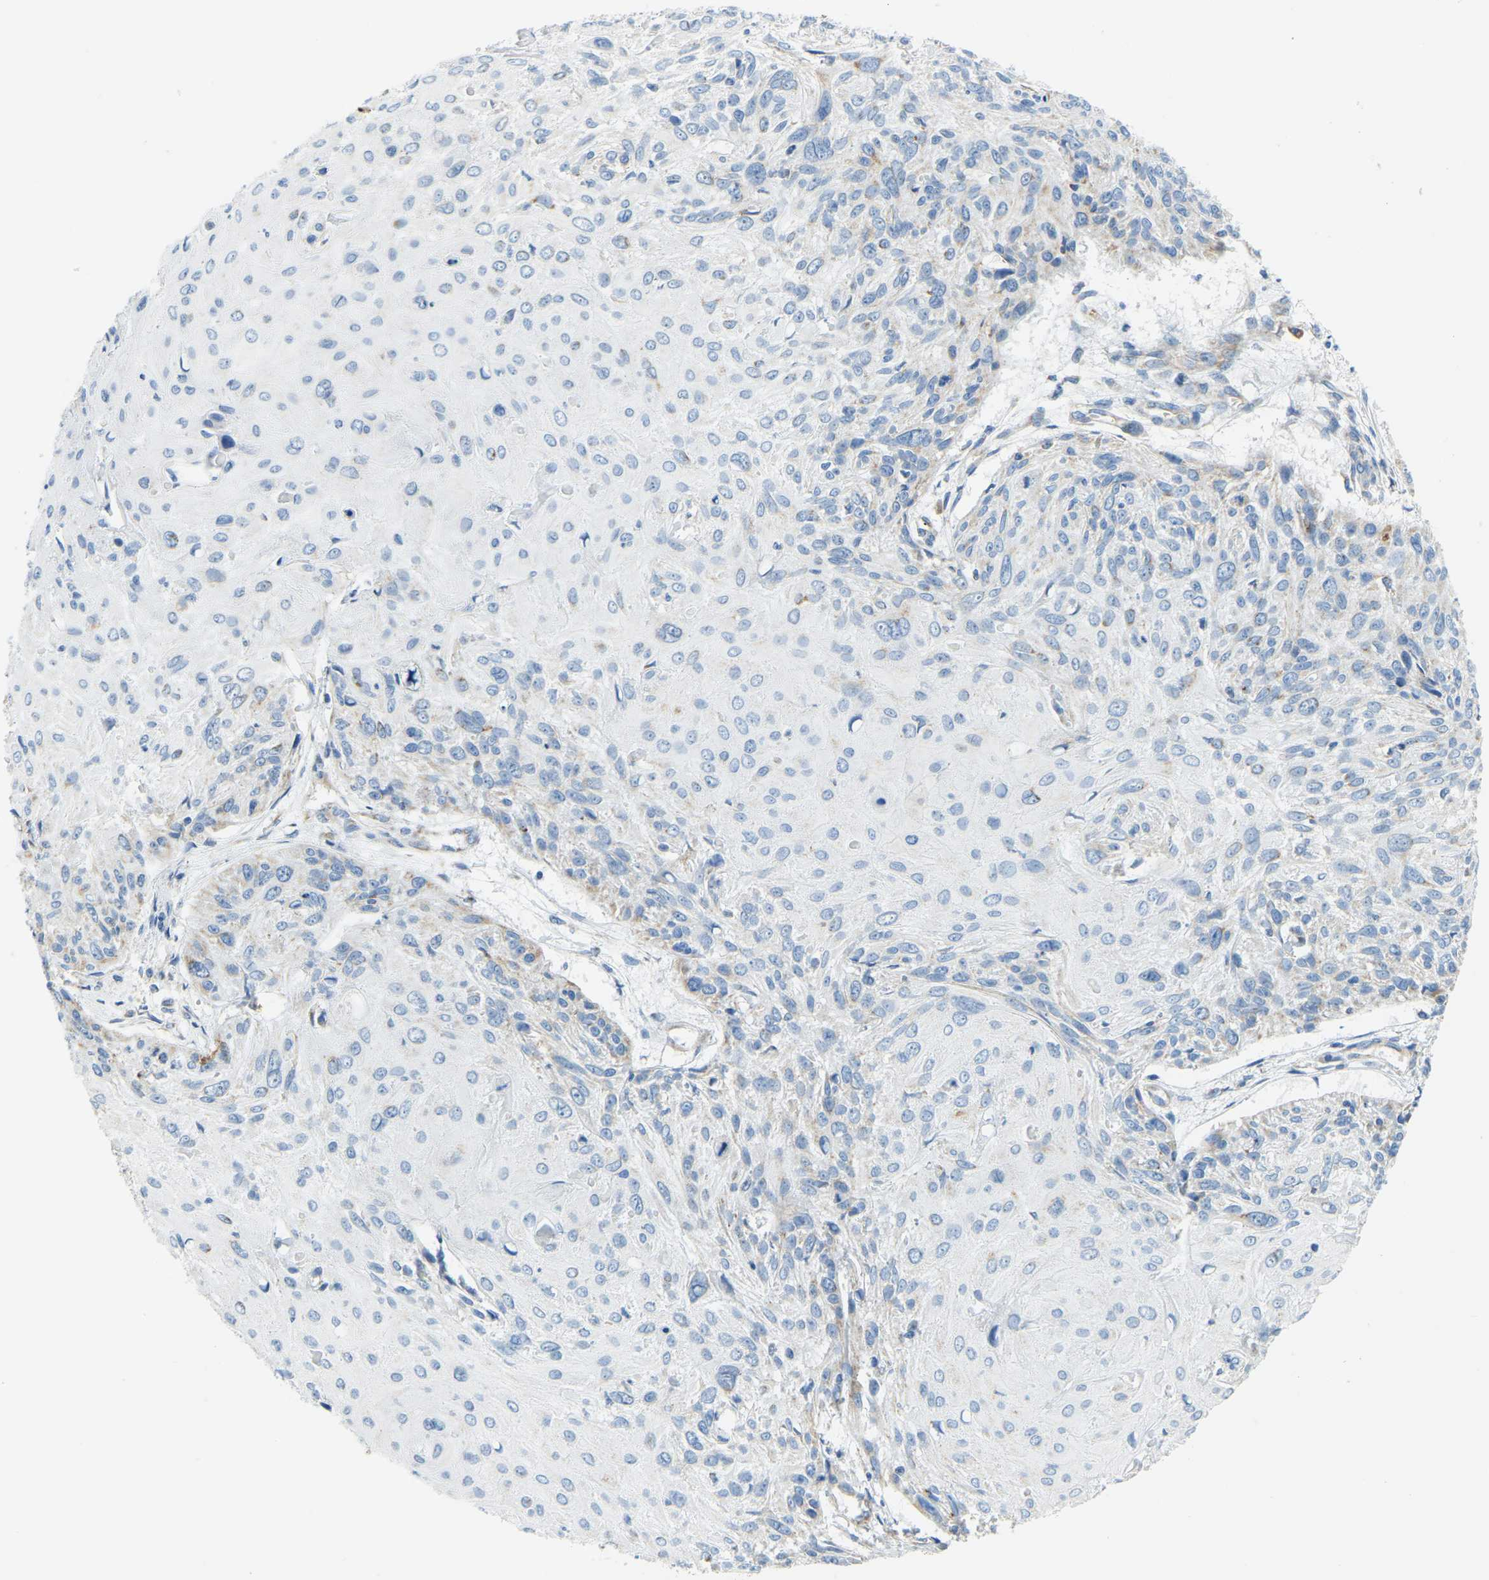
{"staining": {"intensity": "negative", "quantity": "none", "location": "none"}, "tissue": "cervical cancer", "cell_type": "Tumor cells", "image_type": "cancer", "snomed": [{"axis": "morphology", "description": "Squamous cell carcinoma, NOS"}, {"axis": "topography", "description": "Cervix"}], "caption": "This is an immunohistochemistry micrograph of squamous cell carcinoma (cervical). There is no expression in tumor cells.", "gene": "GDA", "patient": {"sex": "female", "age": 51}}